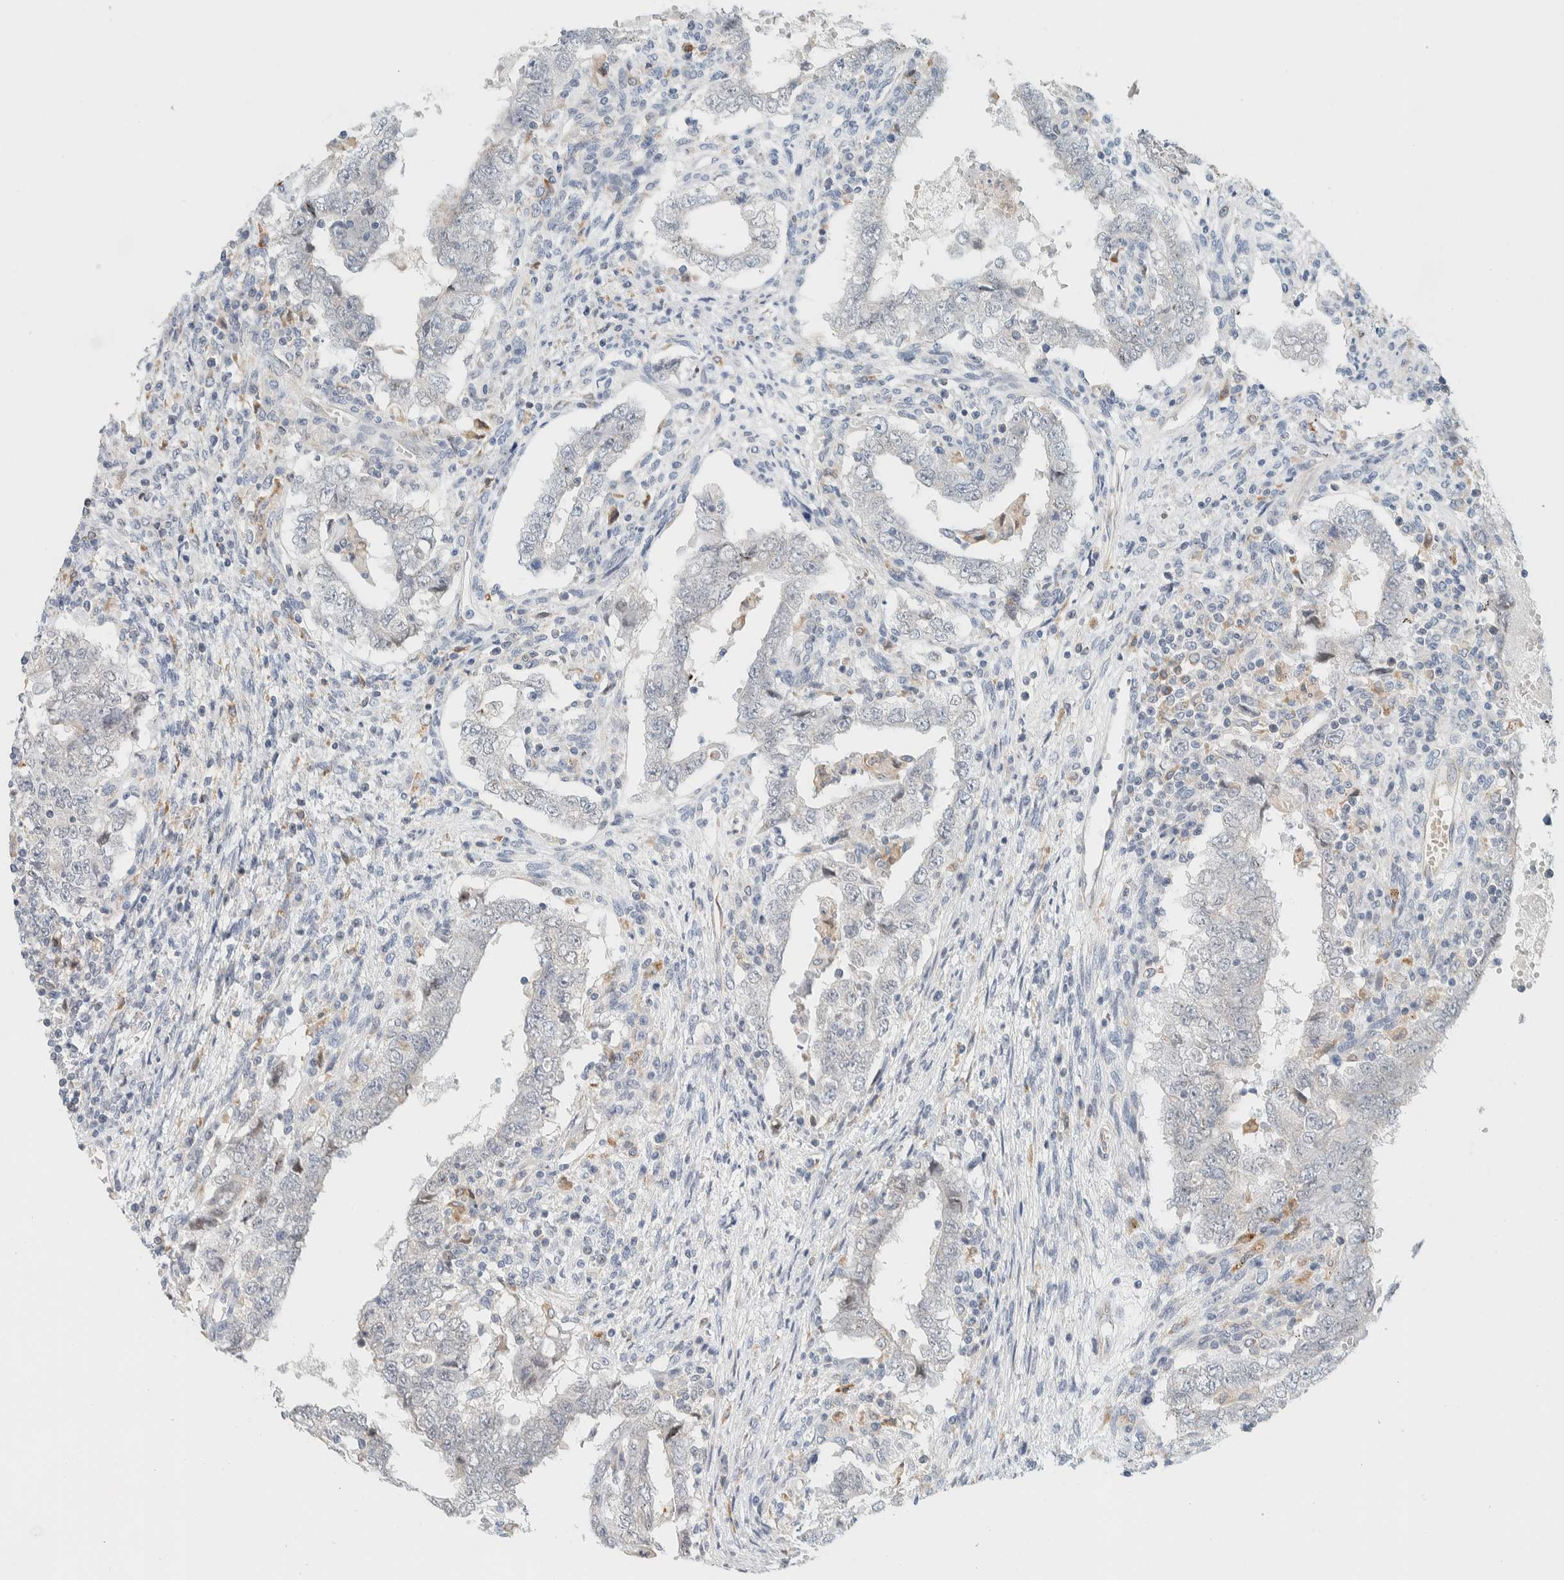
{"staining": {"intensity": "negative", "quantity": "none", "location": "none"}, "tissue": "testis cancer", "cell_type": "Tumor cells", "image_type": "cancer", "snomed": [{"axis": "morphology", "description": "Carcinoma, Embryonal, NOS"}, {"axis": "topography", "description": "Testis"}], "caption": "Human embryonal carcinoma (testis) stained for a protein using IHC displays no staining in tumor cells.", "gene": "SUMF2", "patient": {"sex": "male", "age": 26}}